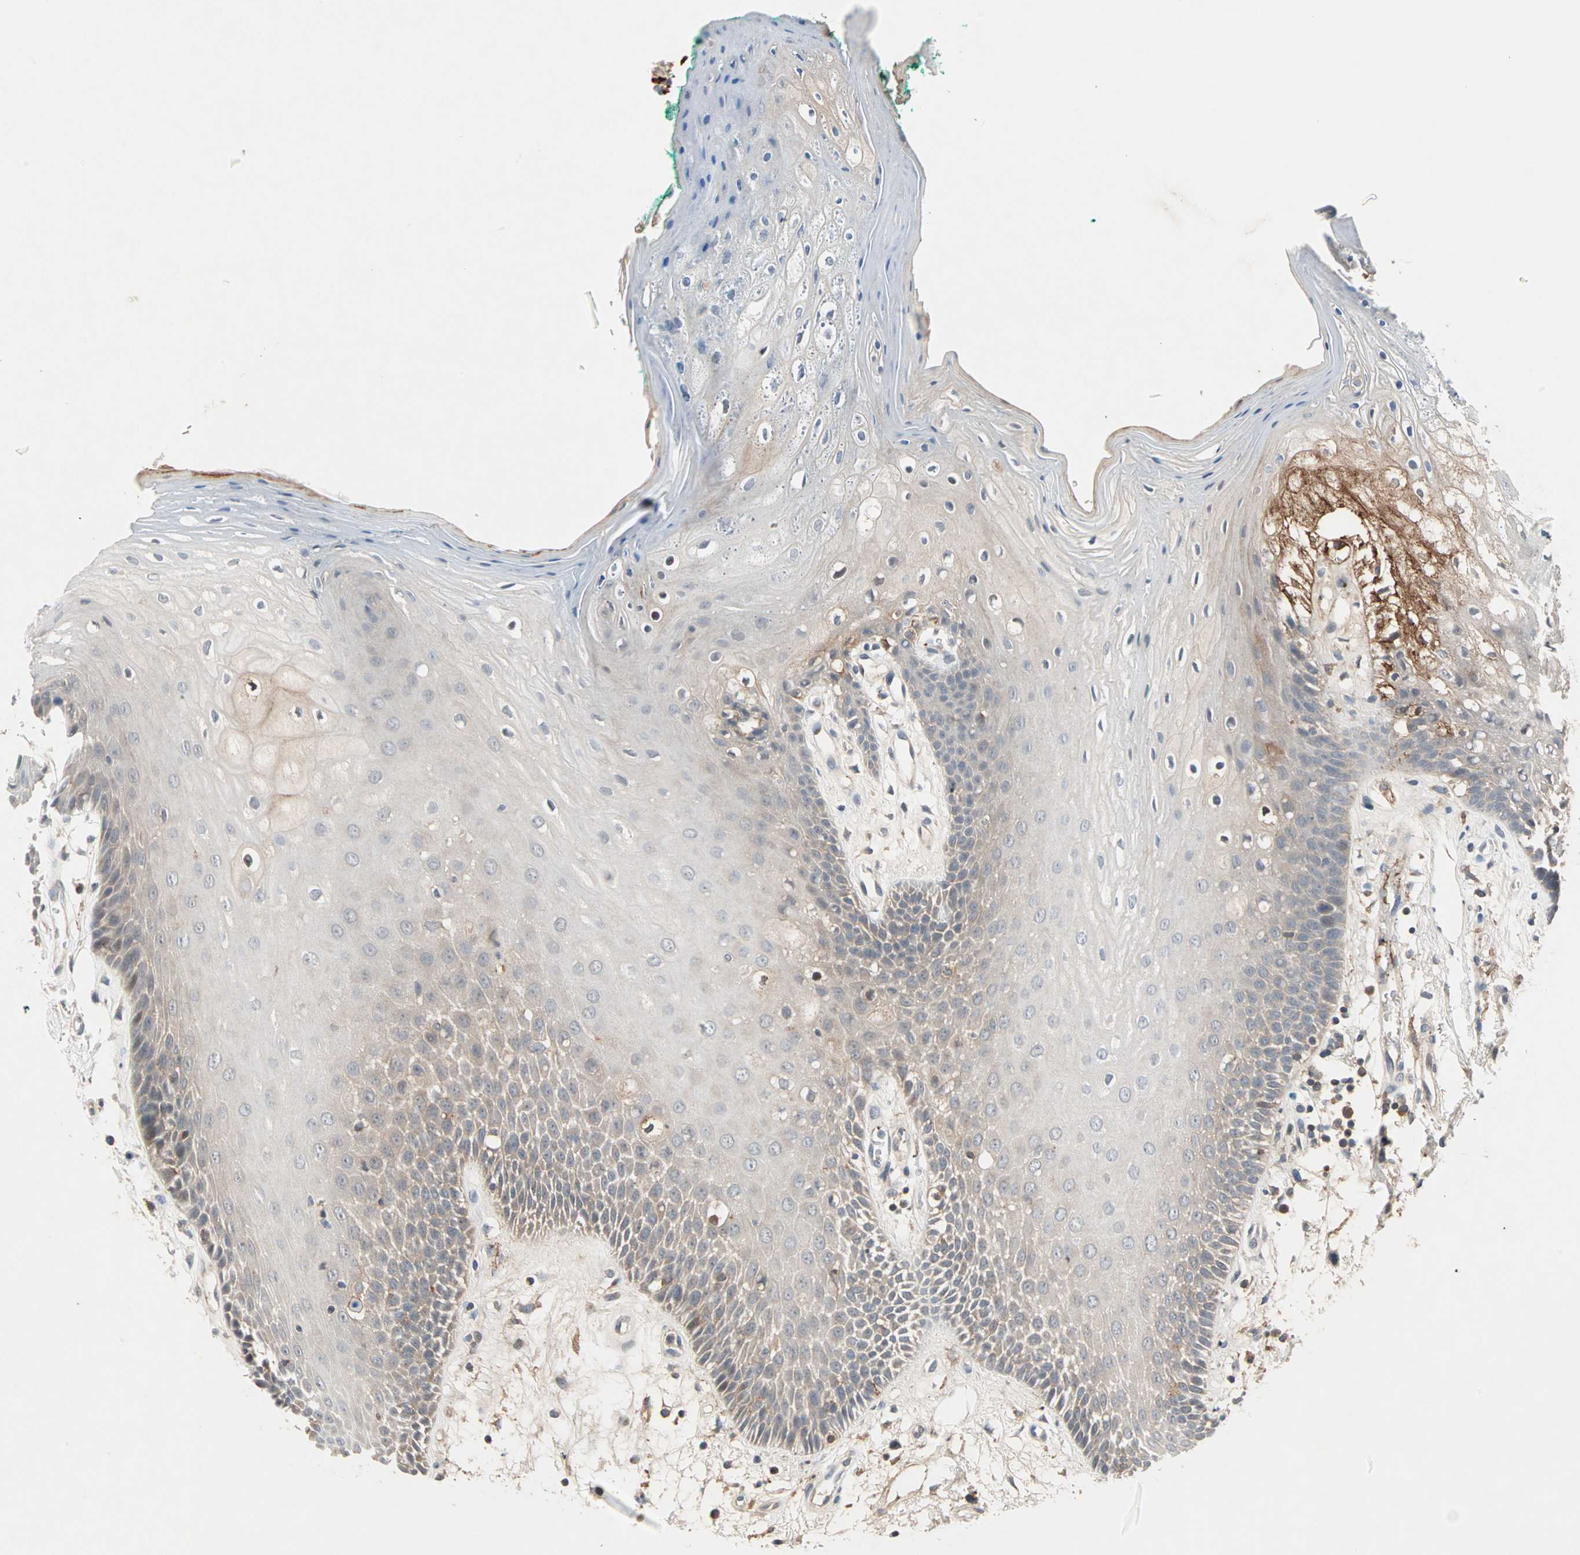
{"staining": {"intensity": "weak", "quantity": ">75%", "location": "cytoplasmic/membranous"}, "tissue": "oral mucosa", "cell_type": "Squamous epithelial cells", "image_type": "normal", "snomed": [{"axis": "morphology", "description": "Normal tissue, NOS"}, {"axis": "morphology", "description": "Squamous cell carcinoma, NOS"}, {"axis": "topography", "description": "Skeletal muscle"}, {"axis": "topography", "description": "Oral tissue"}, {"axis": "topography", "description": "Head-Neck"}], "caption": "Weak cytoplasmic/membranous expression for a protein is present in approximately >75% of squamous epithelial cells of benign oral mucosa using immunohistochemistry (IHC).", "gene": "PROS1", "patient": {"sex": "female", "age": 84}}